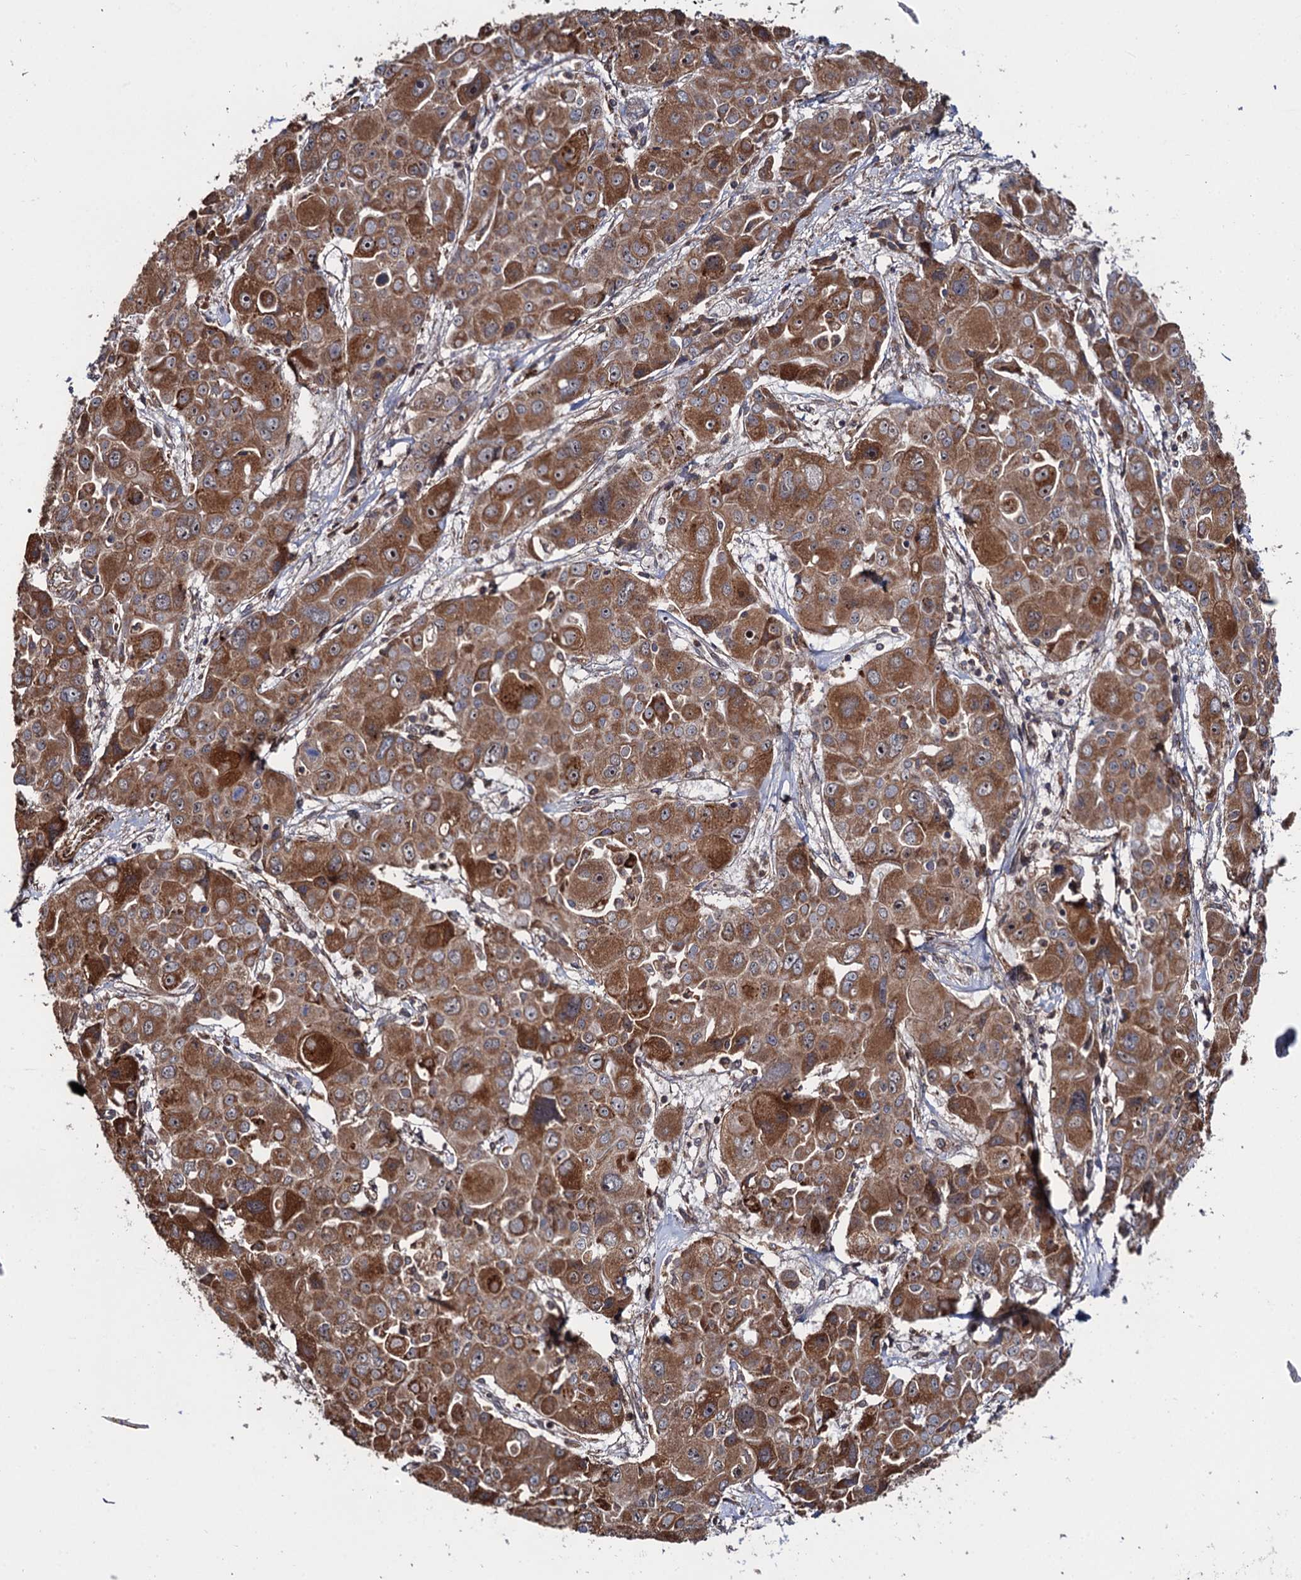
{"staining": {"intensity": "moderate", "quantity": ">75%", "location": "cytoplasmic/membranous"}, "tissue": "liver cancer", "cell_type": "Tumor cells", "image_type": "cancer", "snomed": [{"axis": "morphology", "description": "Cholangiocarcinoma"}, {"axis": "topography", "description": "Liver"}], "caption": "The image demonstrates immunohistochemical staining of liver cancer. There is moderate cytoplasmic/membranous staining is appreciated in about >75% of tumor cells.", "gene": "FSIP1", "patient": {"sex": "male", "age": 67}}